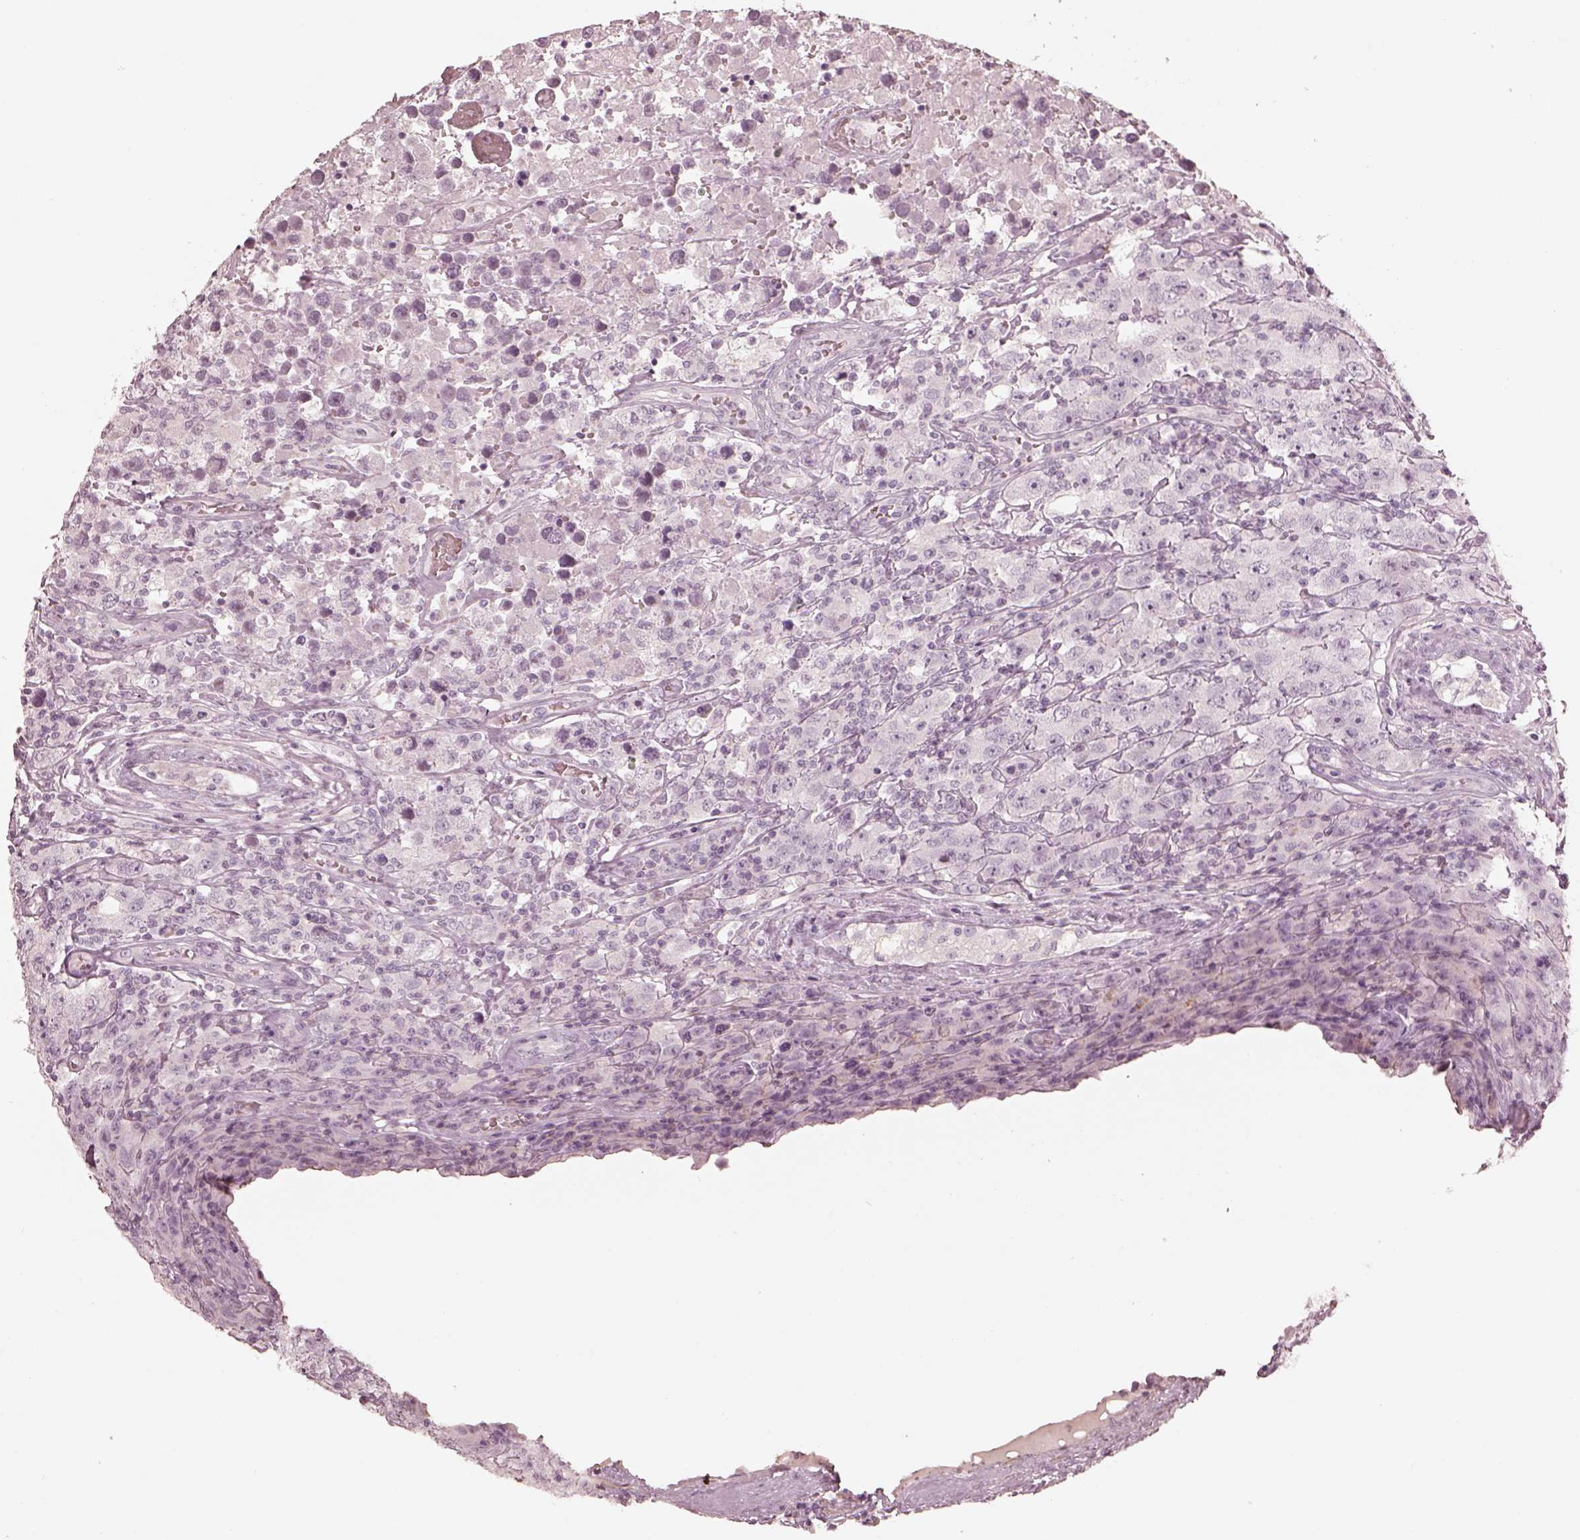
{"staining": {"intensity": "negative", "quantity": "none", "location": "none"}, "tissue": "testis cancer", "cell_type": "Tumor cells", "image_type": "cancer", "snomed": [{"axis": "morphology", "description": "Seminoma, NOS"}, {"axis": "topography", "description": "Testis"}], "caption": "Immunohistochemical staining of seminoma (testis) reveals no significant positivity in tumor cells.", "gene": "PRLHR", "patient": {"sex": "male", "age": 52}}